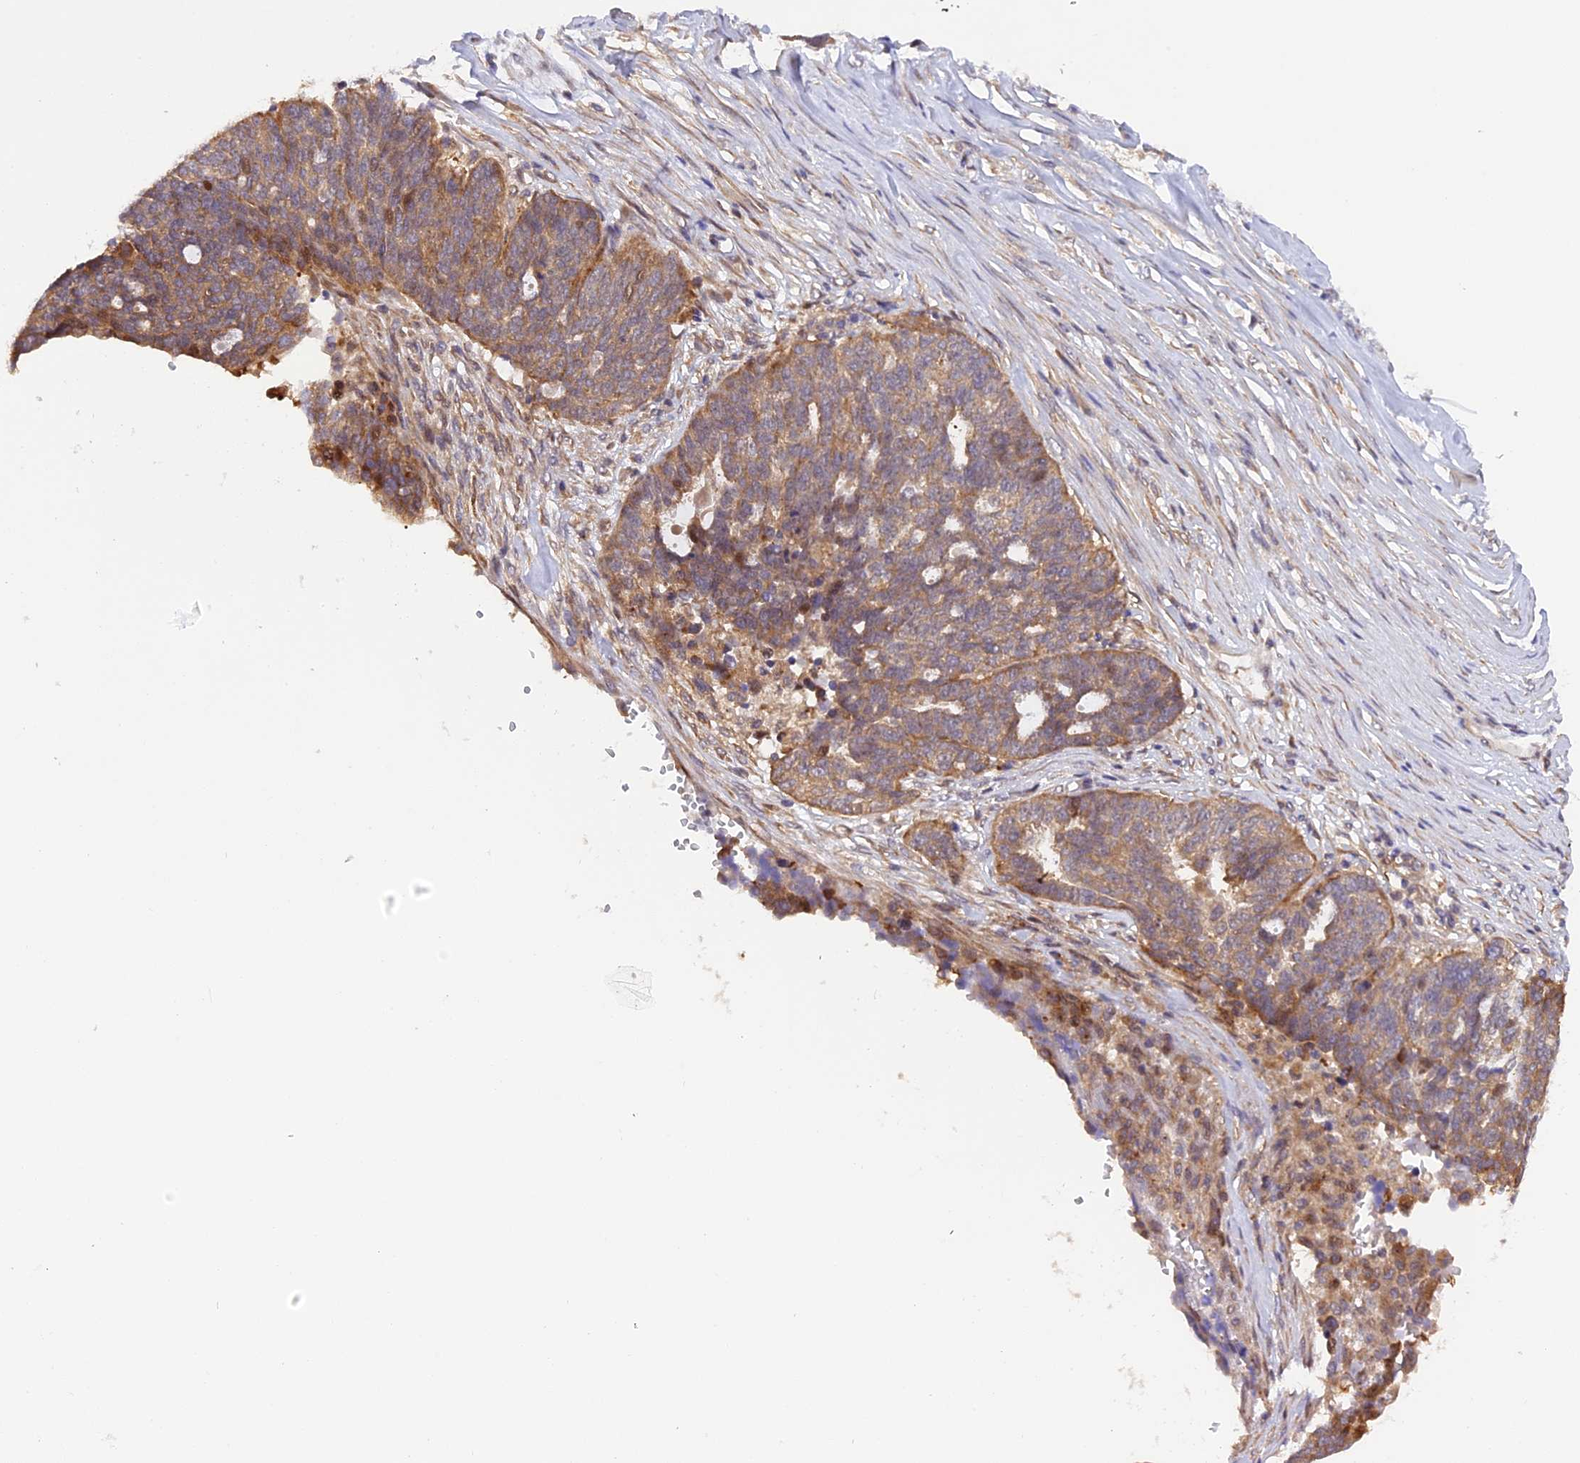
{"staining": {"intensity": "moderate", "quantity": "<25%", "location": "cytoplasmic/membranous"}, "tissue": "ovarian cancer", "cell_type": "Tumor cells", "image_type": "cancer", "snomed": [{"axis": "morphology", "description": "Cystadenocarcinoma, serous, NOS"}, {"axis": "topography", "description": "Ovary"}], "caption": "Immunohistochemistry (IHC) of ovarian cancer (serous cystadenocarcinoma) demonstrates low levels of moderate cytoplasmic/membranous staining in approximately <25% of tumor cells.", "gene": "SAMD4A", "patient": {"sex": "female", "age": 59}}